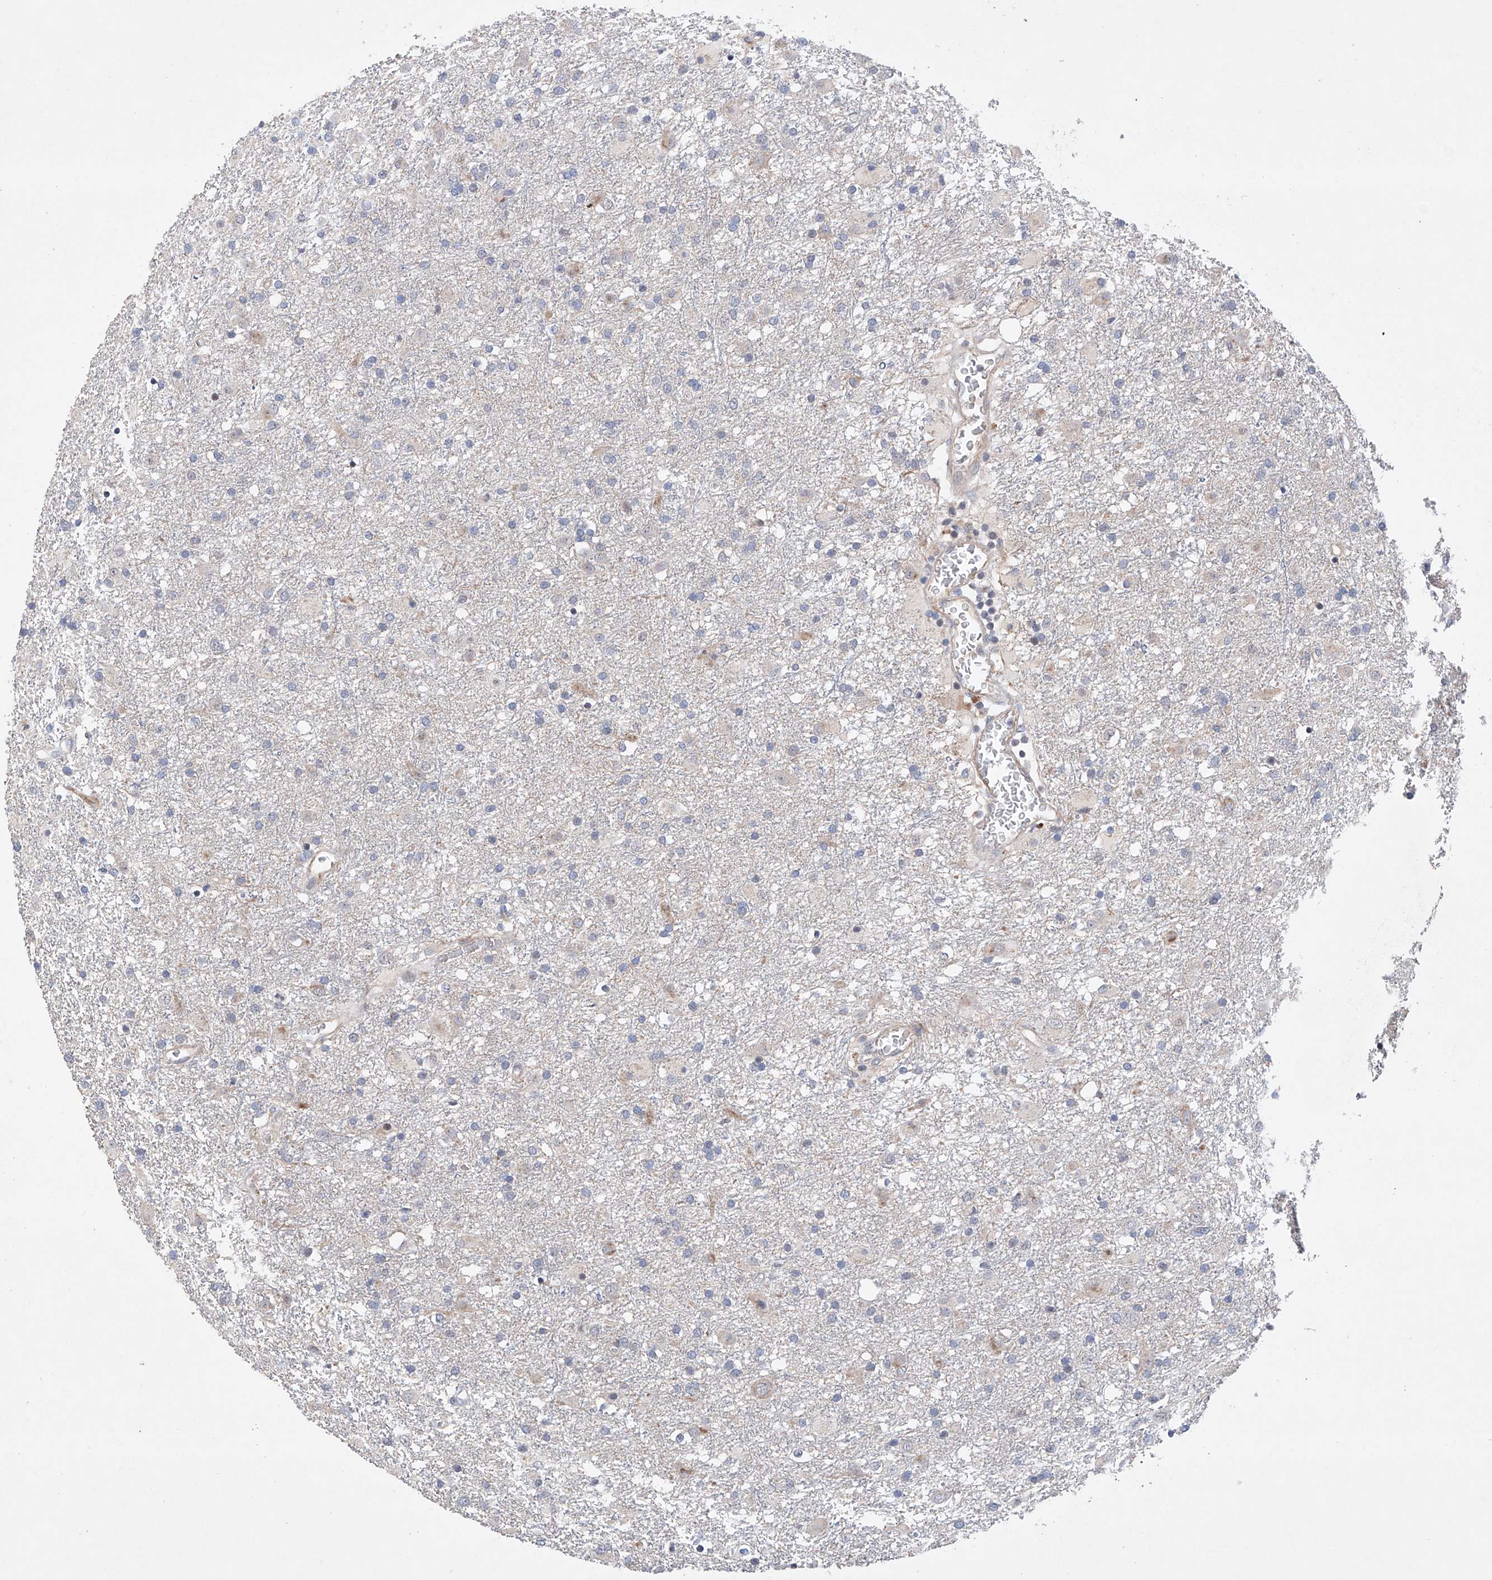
{"staining": {"intensity": "negative", "quantity": "none", "location": "none"}, "tissue": "glioma", "cell_type": "Tumor cells", "image_type": "cancer", "snomed": [{"axis": "morphology", "description": "Glioma, malignant, Low grade"}, {"axis": "topography", "description": "Brain"}], "caption": "A histopathology image of human low-grade glioma (malignant) is negative for staining in tumor cells.", "gene": "AFG1L", "patient": {"sex": "male", "age": 65}}